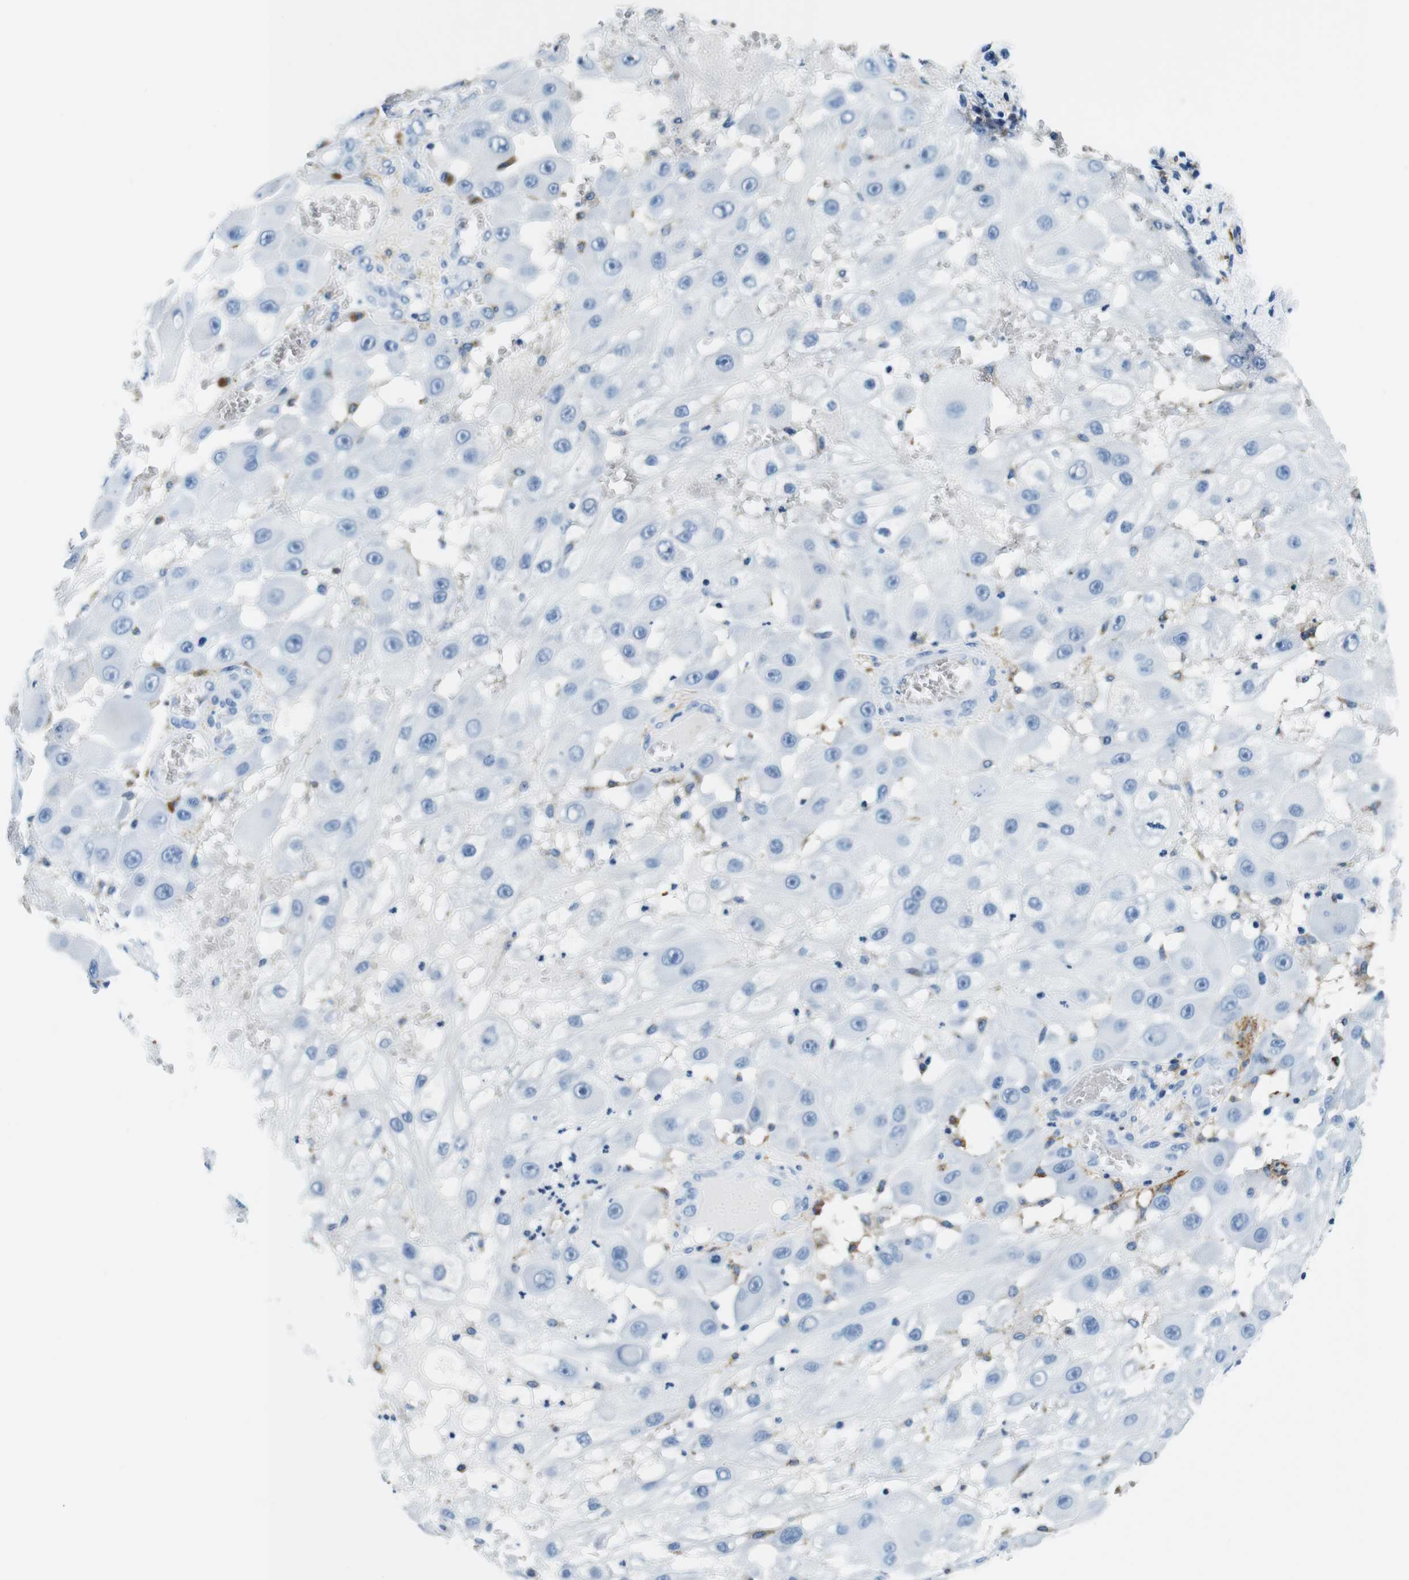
{"staining": {"intensity": "negative", "quantity": "none", "location": "none"}, "tissue": "melanoma", "cell_type": "Tumor cells", "image_type": "cancer", "snomed": [{"axis": "morphology", "description": "Malignant melanoma, NOS"}, {"axis": "topography", "description": "Skin"}], "caption": "DAB (3,3'-diaminobenzidine) immunohistochemical staining of malignant melanoma exhibits no significant expression in tumor cells. (Brightfield microscopy of DAB immunohistochemistry at high magnification).", "gene": "HLA-DRB1", "patient": {"sex": "female", "age": 81}}